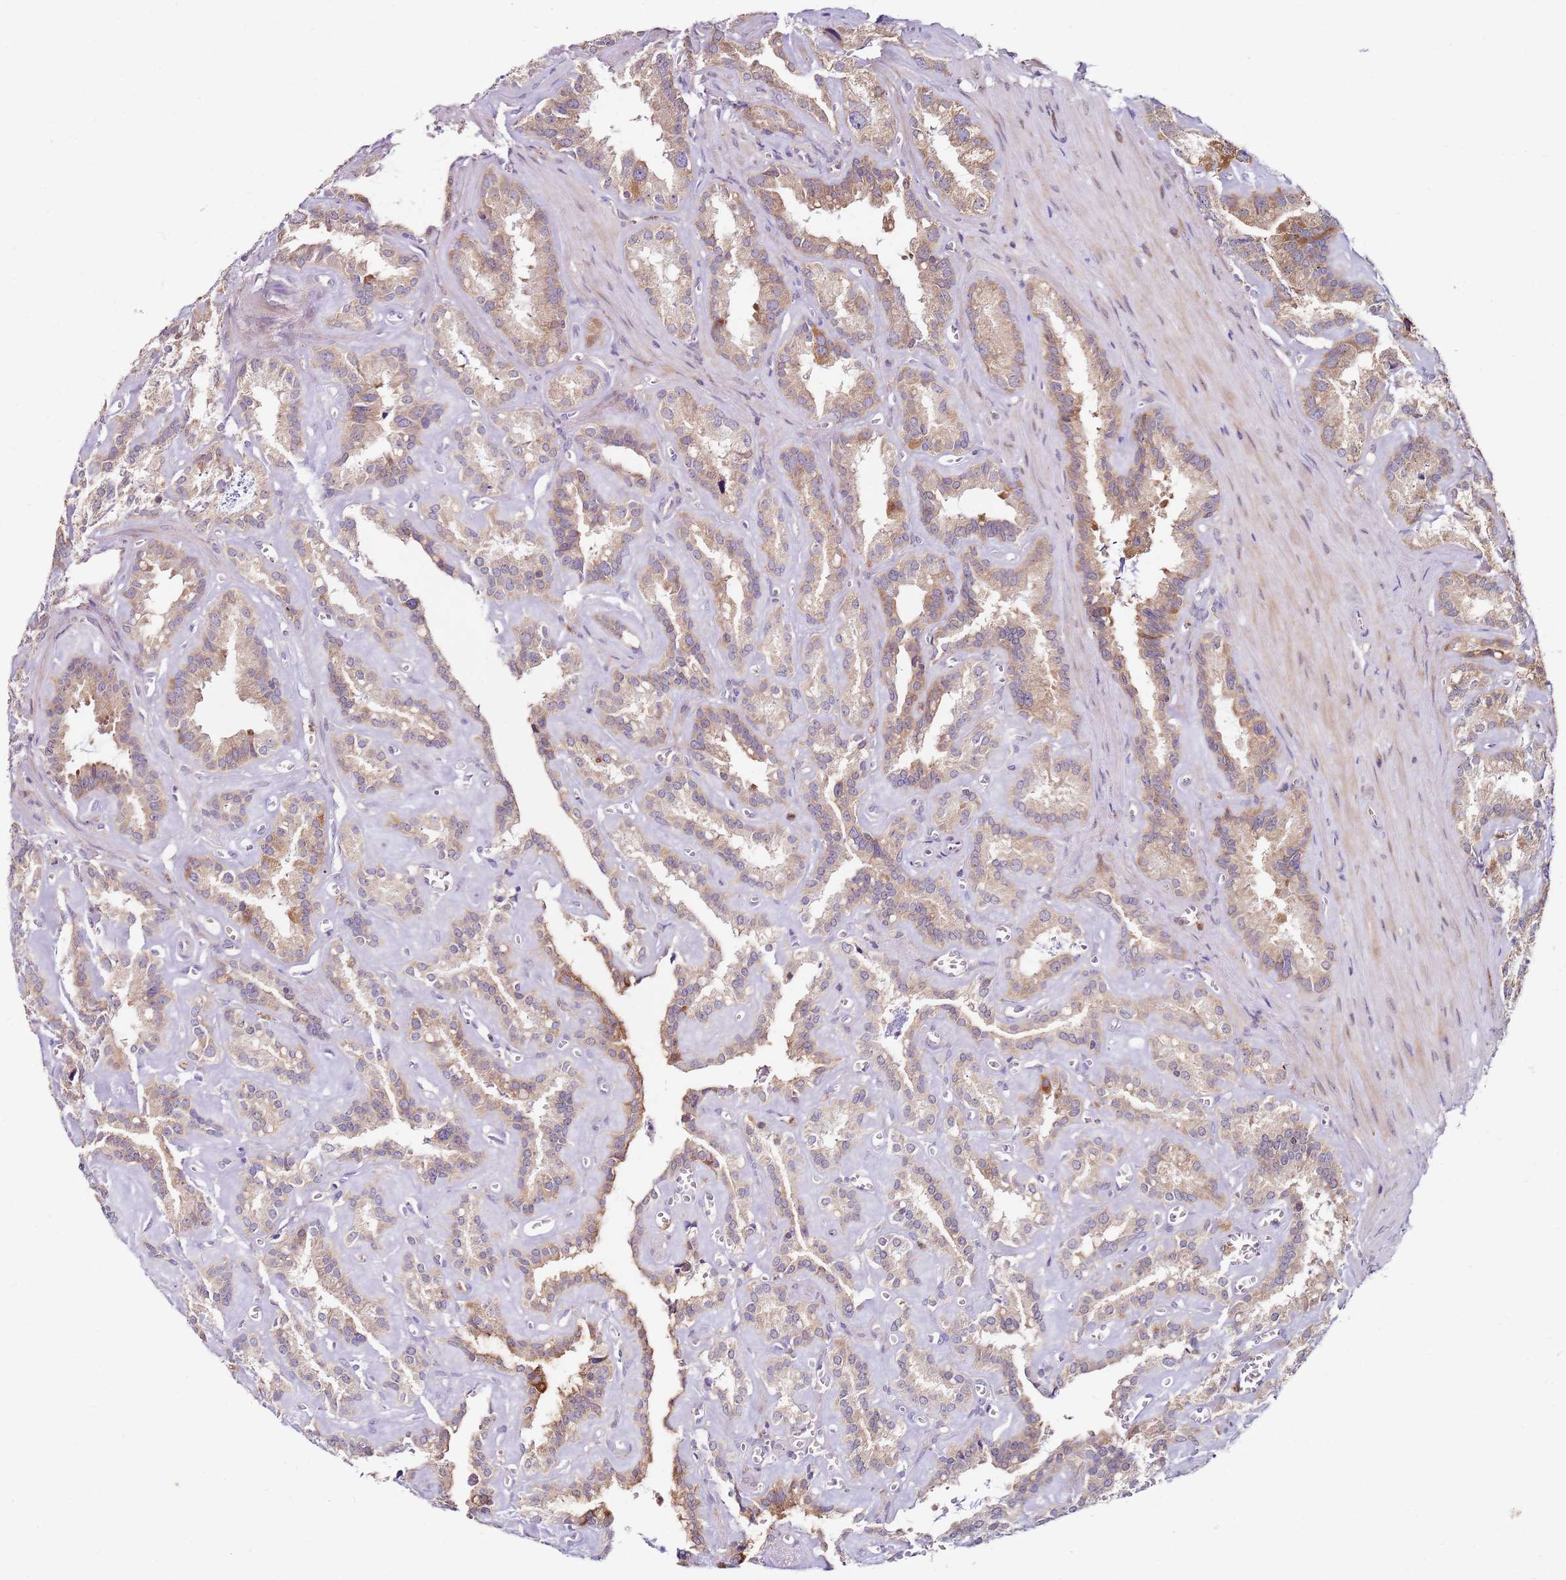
{"staining": {"intensity": "weak", "quantity": ">75%", "location": "cytoplasmic/membranous"}, "tissue": "seminal vesicle", "cell_type": "Glandular cells", "image_type": "normal", "snomed": [{"axis": "morphology", "description": "Normal tissue, NOS"}, {"axis": "topography", "description": "Prostate"}, {"axis": "topography", "description": "Seminal veicle"}], "caption": "Seminal vesicle stained with DAB (3,3'-diaminobenzidine) IHC reveals low levels of weak cytoplasmic/membranous positivity in about >75% of glandular cells. (DAB (3,3'-diaminobenzidine) = brown stain, brightfield microscopy at high magnification).", "gene": "CNOT9", "patient": {"sex": "male", "age": 59}}